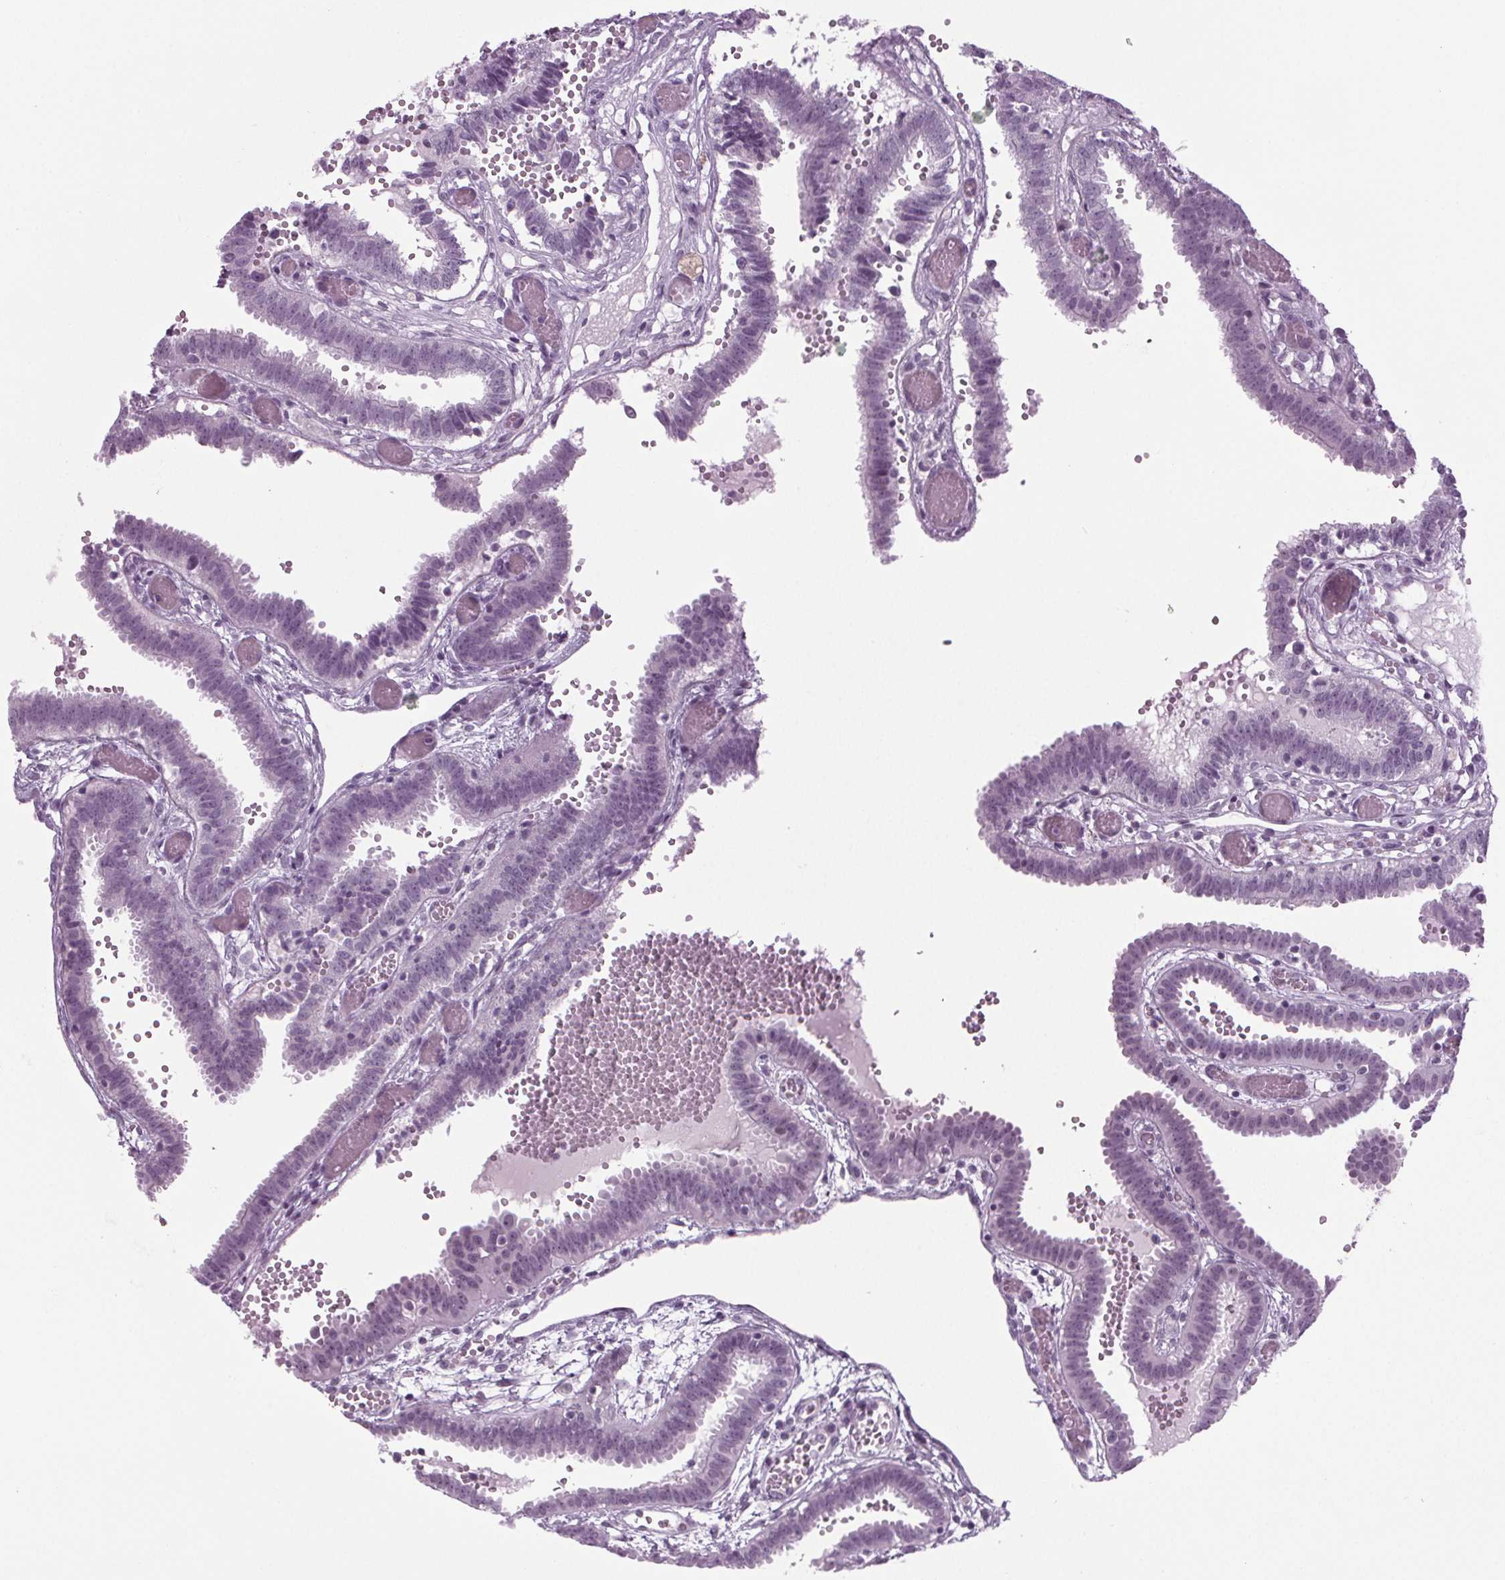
{"staining": {"intensity": "negative", "quantity": "none", "location": "none"}, "tissue": "fallopian tube", "cell_type": "Glandular cells", "image_type": "normal", "snomed": [{"axis": "morphology", "description": "Normal tissue, NOS"}, {"axis": "topography", "description": "Fallopian tube"}], "caption": "Immunohistochemistry (IHC) histopathology image of normal human fallopian tube stained for a protein (brown), which demonstrates no expression in glandular cells. (Brightfield microscopy of DAB (3,3'-diaminobenzidine) IHC at high magnification).", "gene": "IGF2BP1", "patient": {"sex": "female", "age": 37}}